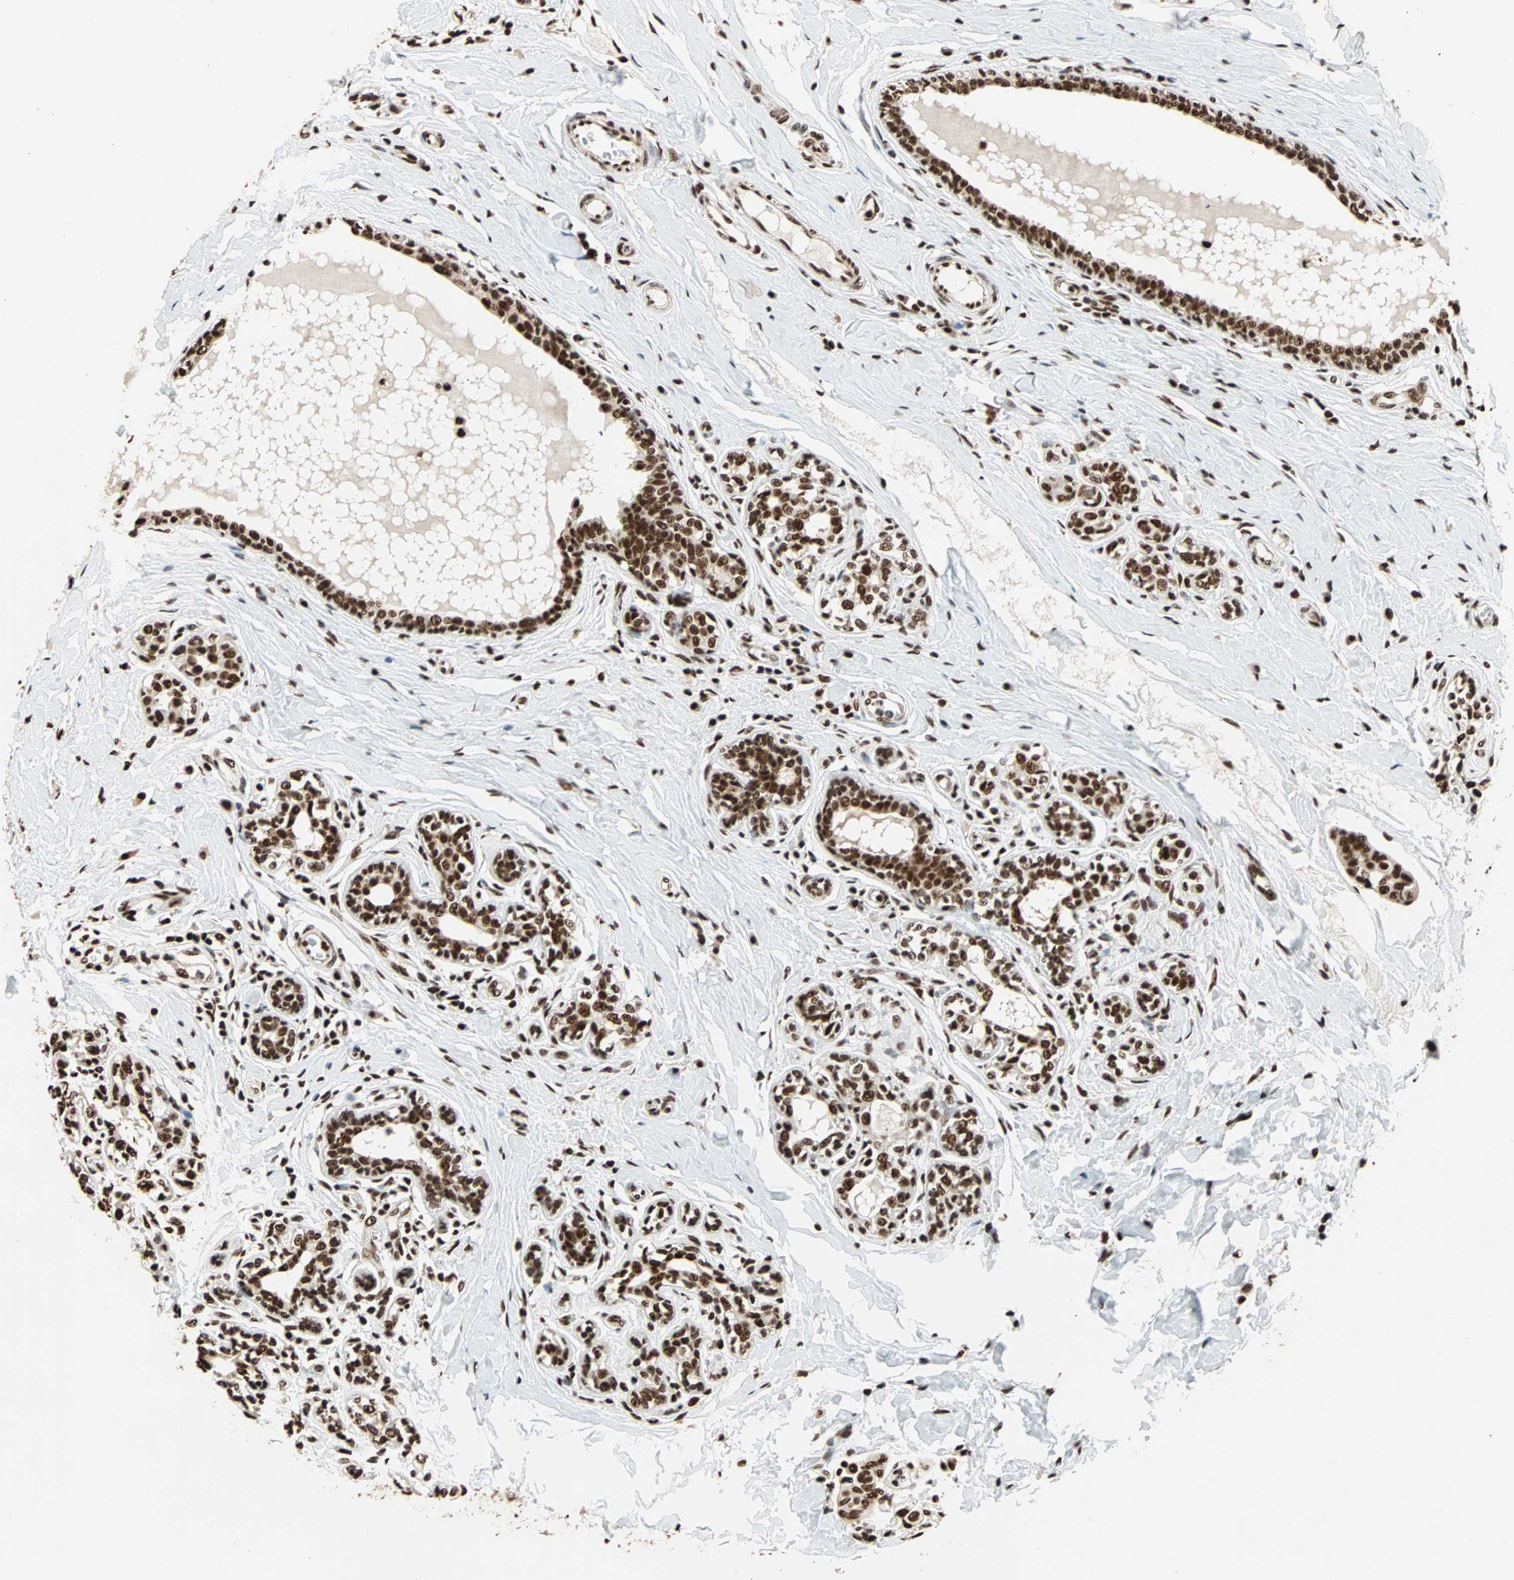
{"staining": {"intensity": "strong", "quantity": ">75%", "location": "nuclear"}, "tissue": "breast cancer", "cell_type": "Tumor cells", "image_type": "cancer", "snomed": [{"axis": "morphology", "description": "Normal tissue, NOS"}, {"axis": "morphology", "description": "Duct carcinoma"}, {"axis": "topography", "description": "Breast"}], "caption": "Protein analysis of infiltrating ductal carcinoma (breast) tissue demonstrates strong nuclear staining in about >75% of tumor cells.", "gene": "ILF2", "patient": {"sex": "female", "age": 40}}